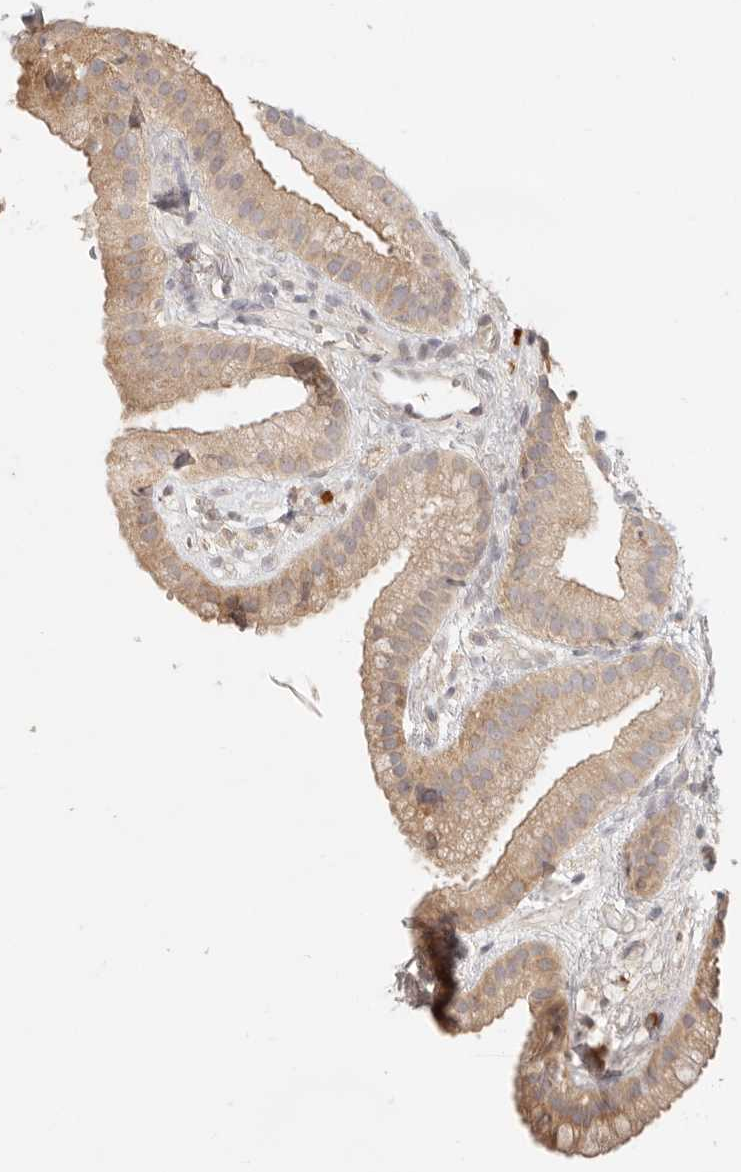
{"staining": {"intensity": "moderate", "quantity": "25%-75%", "location": "cytoplasmic/membranous"}, "tissue": "gallbladder", "cell_type": "Glandular cells", "image_type": "normal", "snomed": [{"axis": "morphology", "description": "Normal tissue, NOS"}, {"axis": "topography", "description": "Gallbladder"}], "caption": "DAB immunohistochemical staining of benign human gallbladder shows moderate cytoplasmic/membranous protein staining in about 25%-75% of glandular cells.", "gene": "PABPC4", "patient": {"sex": "female", "age": 64}}